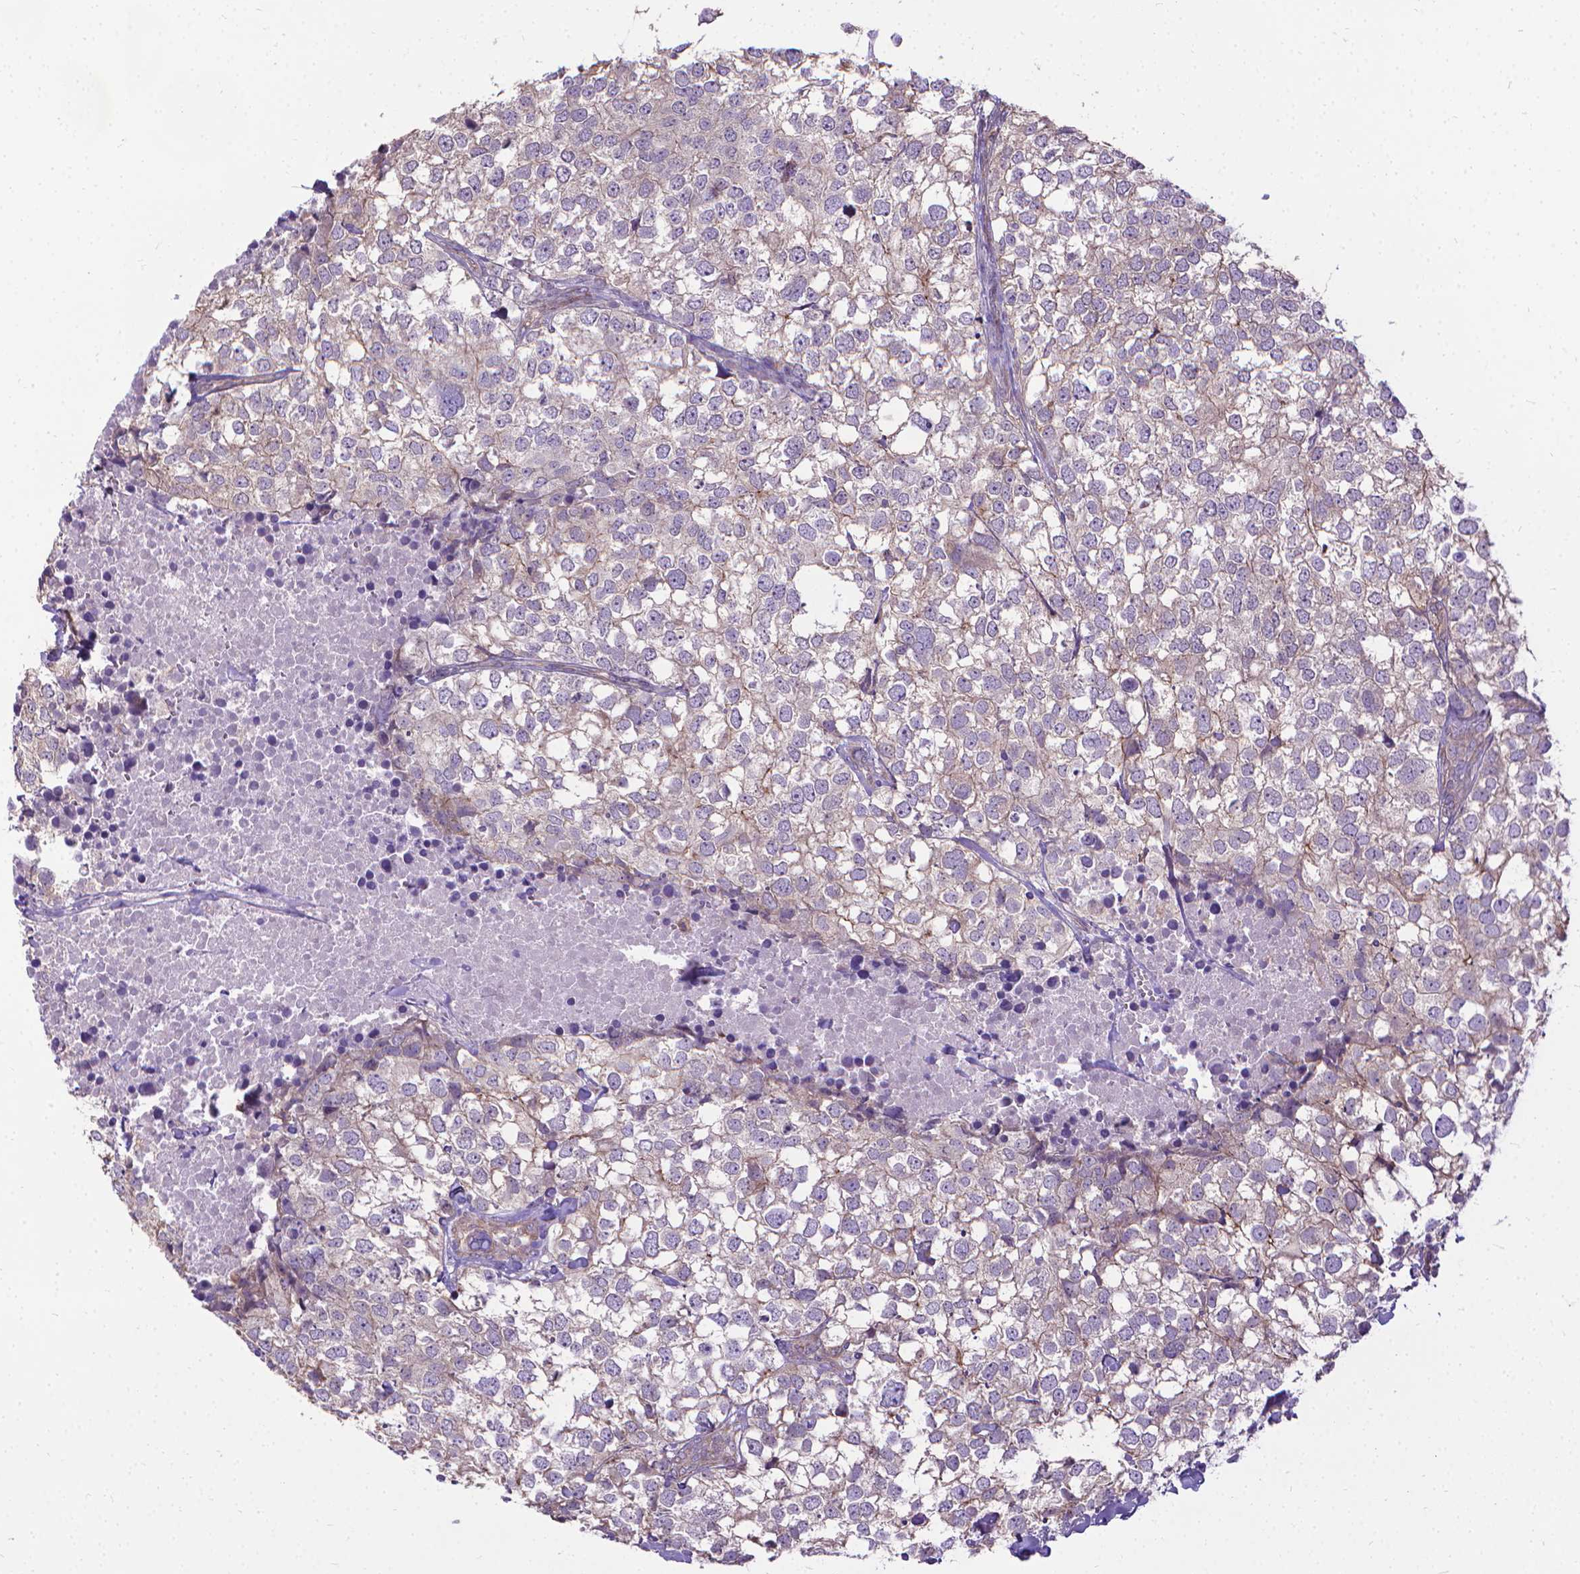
{"staining": {"intensity": "weak", "quantity": "<25%", "location": "cytoplasmic/membranous"}, "tissue": "breast cancer", "cell_type": "Tumor cells", "image_type": "cancer", "snomed": [{"axis": "morphology", "description": "Duct carcinoma"}, {"axis": "topography", "description": "Breast"}], "caption": "Immunohistochemistry (IHC) of breast cancer exhibits no staining in tumor cells.", "gene": "CFAP299", "patient": {"sex": "female", "age": 30}}